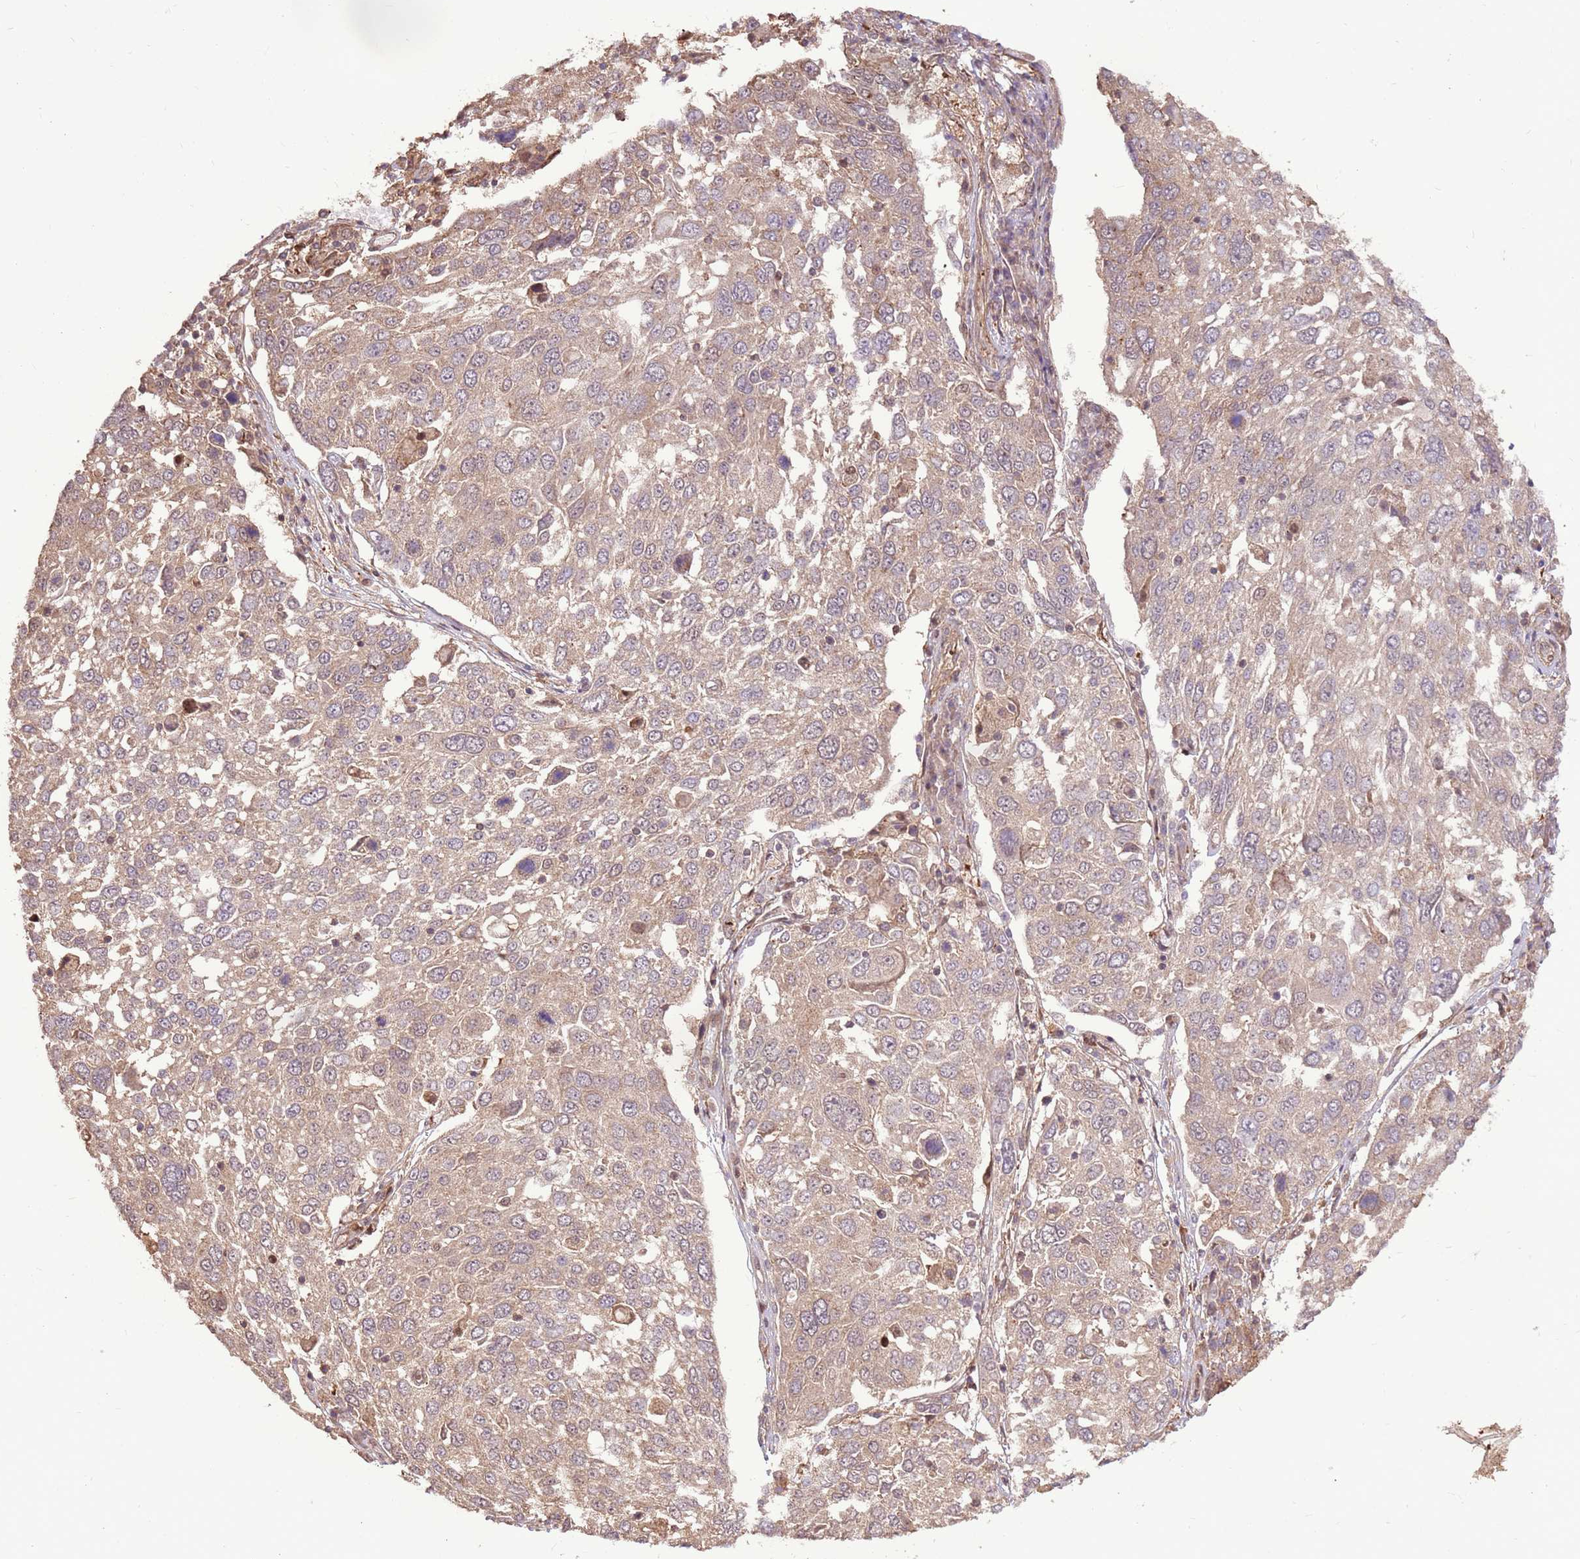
{"staining": {"intensity": "weak", "quantity": ">75%", "location": "cytoplasmic/membranous"}, "tissue": "lung cancer", "cell_type": "Tumor cells", "image_type": "cancer", "snomed": [{"axis": "morphology", "description": "Squamous cell carcinoma, NOS"}, {"axis": "topography", "description": "Lung"}], "caption": "Weak cytoplasmic/membranous expression for a protein is appreciated in about >75% of tumor cells of lung cancer using IHC.", "gene": "CCDC112", "patient": {"sex": "male", "age": 65}}